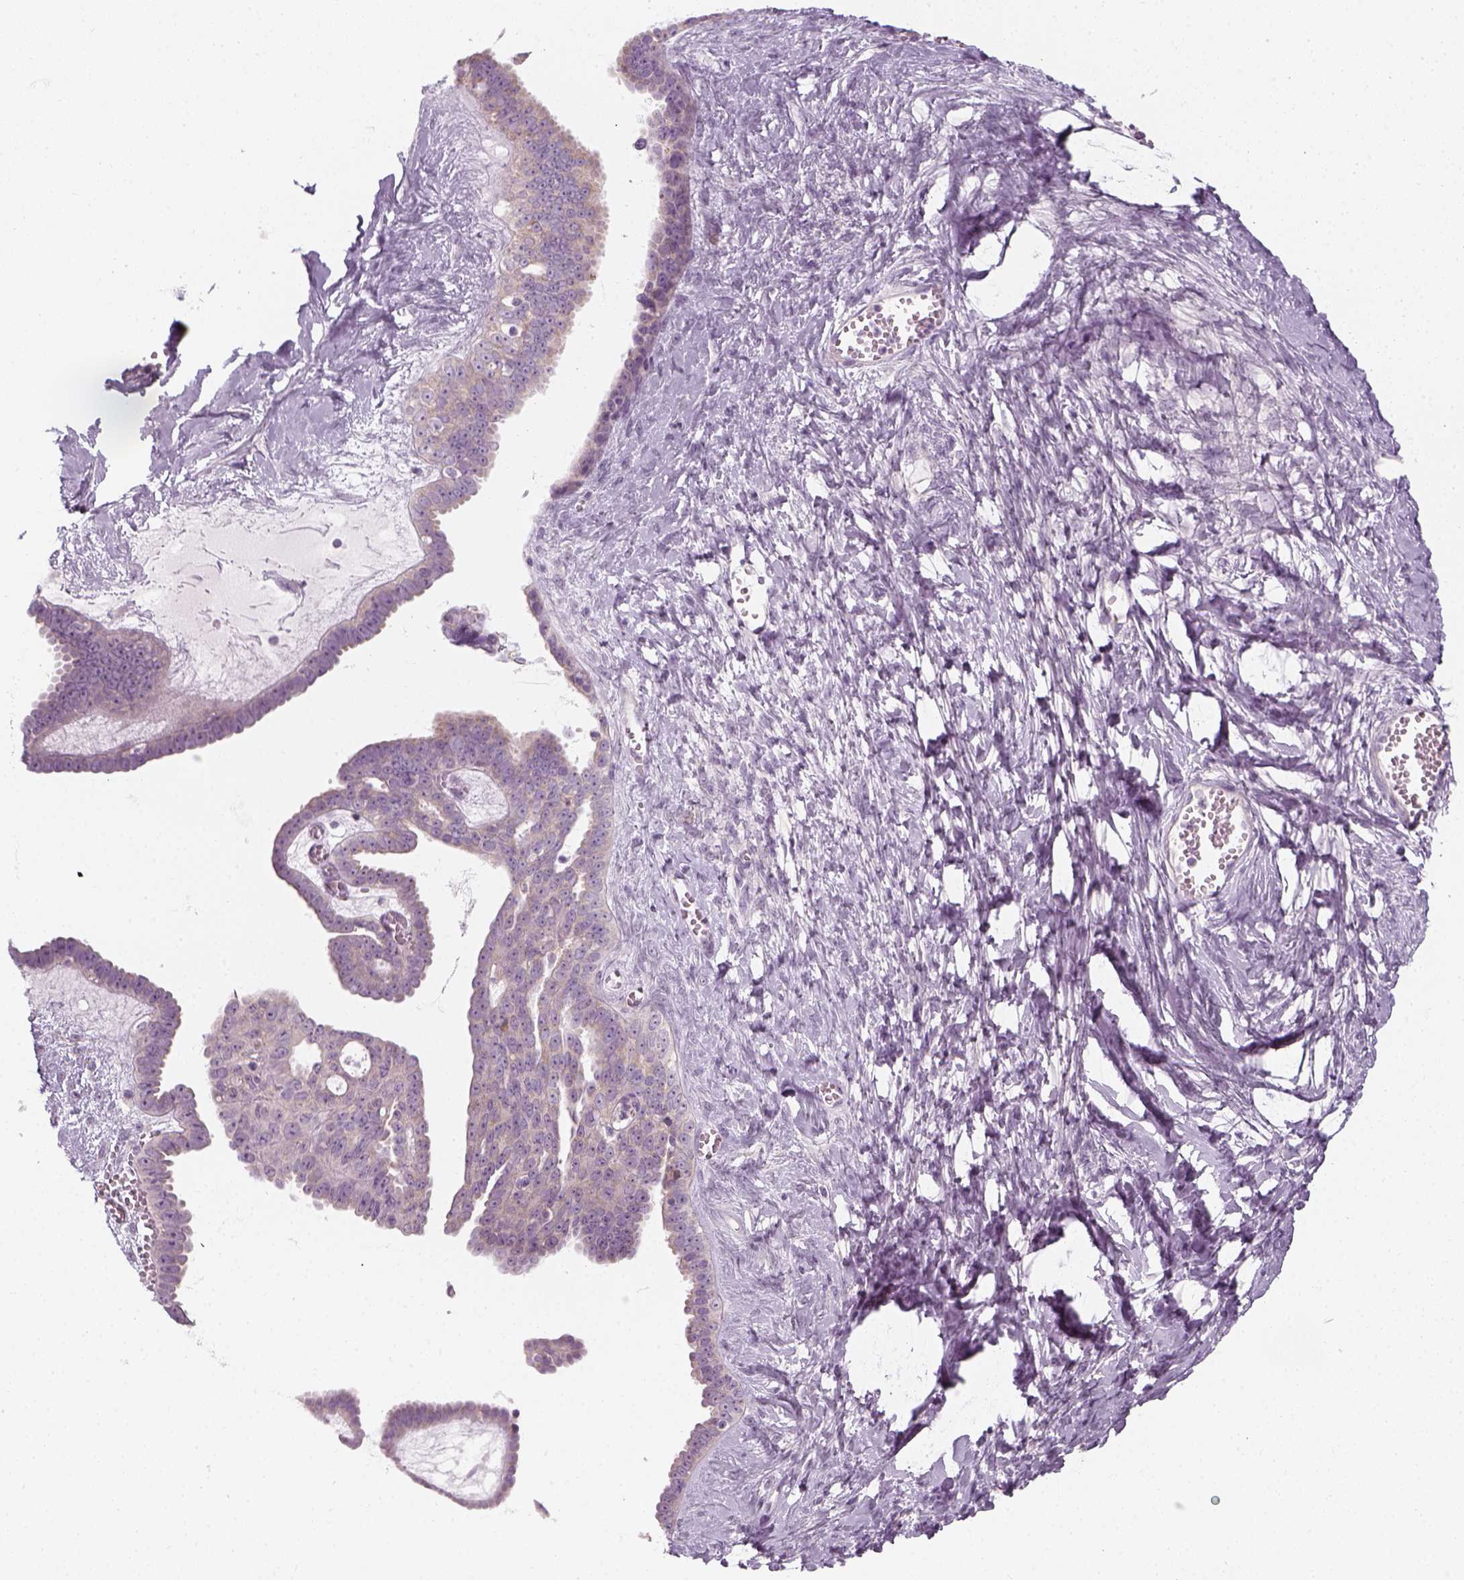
{"staining": {"intensity": "negative", "quantity": "none", "location": "none"}, "tissue": "ovarian cancer", "cell_type": "Tumor cells", "image_type": "cancer", "snomed": [{"axis": "morphology", "description": "Cystadenocarcinoma, serous, NOS"}, {"axis": "topography", "description": "Ovary"}], "caption": "Protein analysis of ovarian serous cystadenocarcinoma reveals no significant positivity in tumor cells.", "gene": "PRAME", "patient": {"sex": "female", "age": 71}}